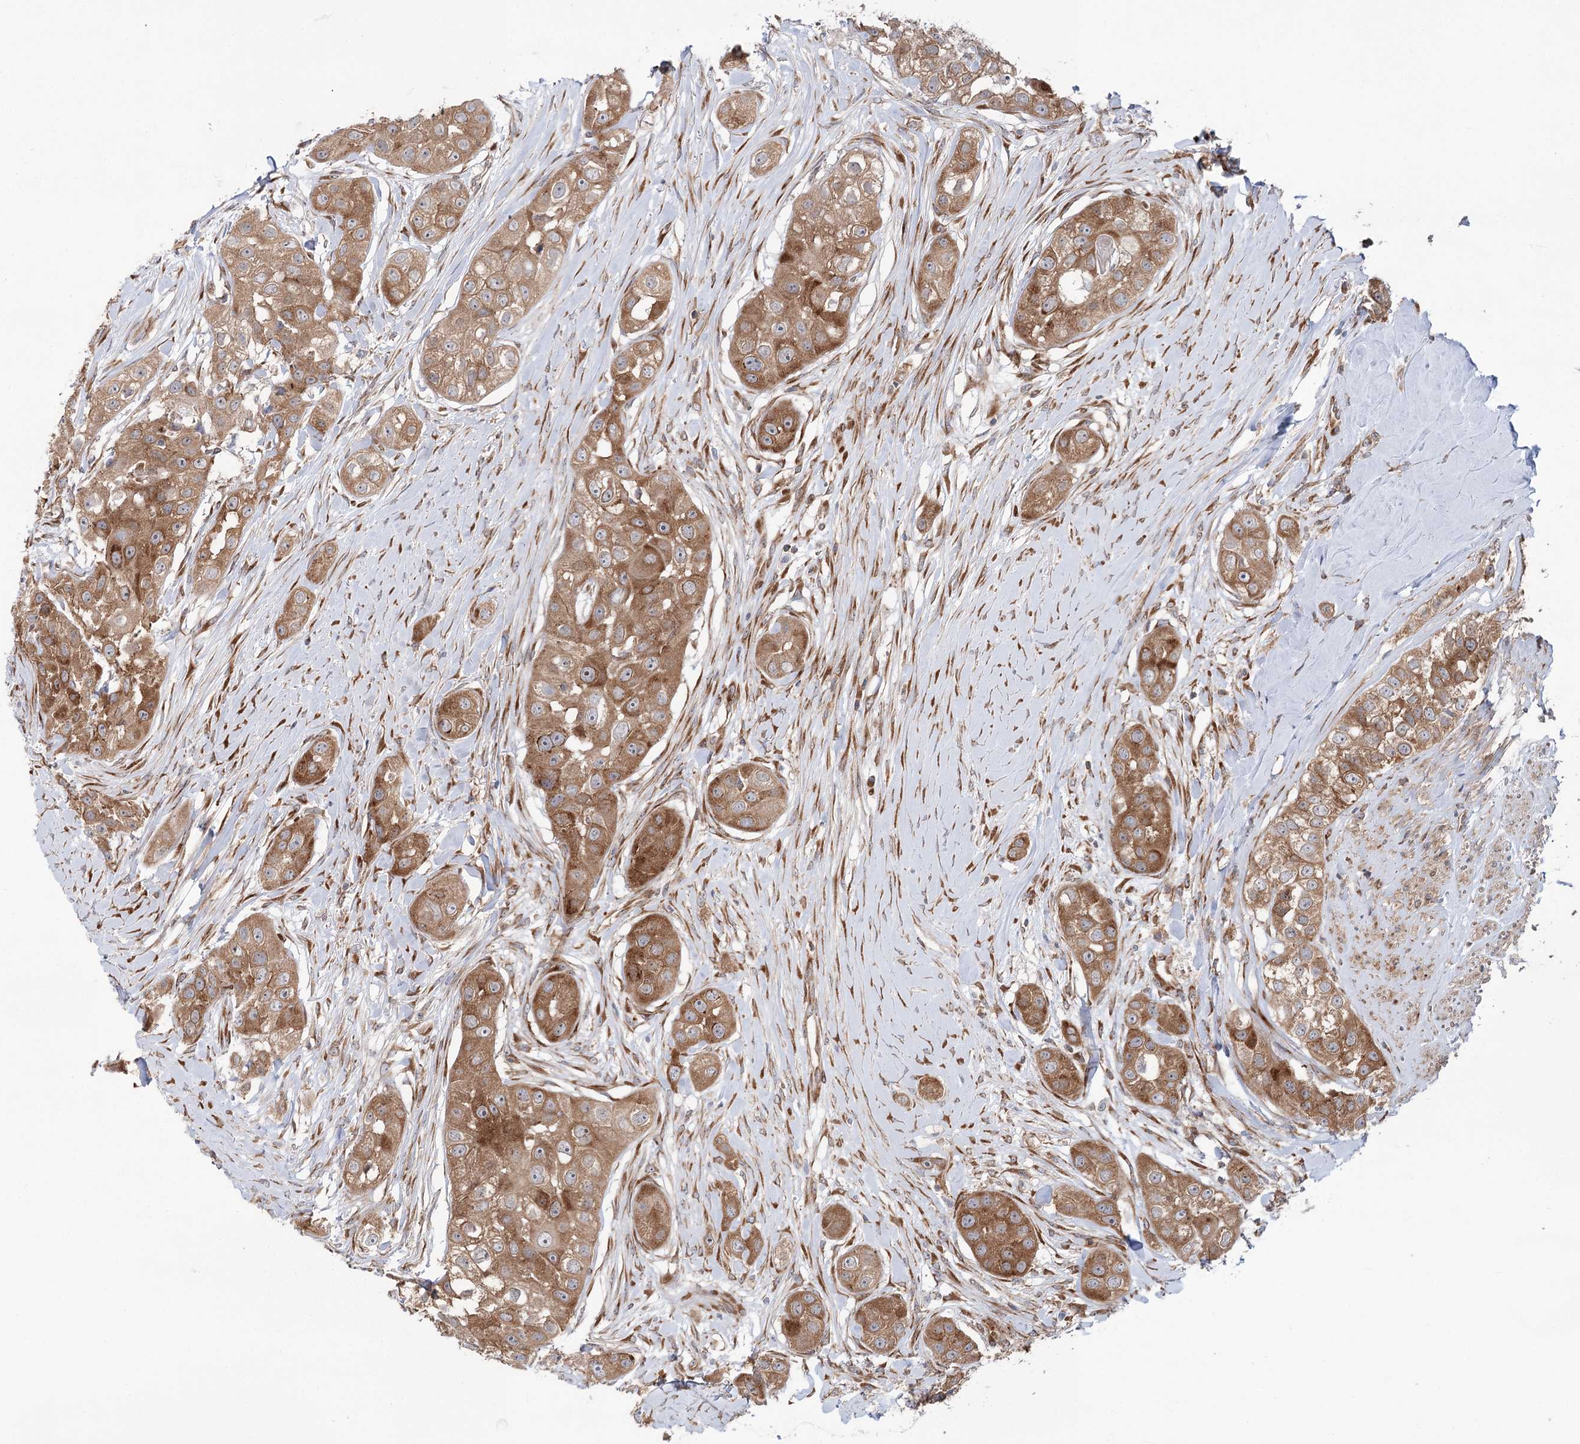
{"staining": {"intensity": "moderate", "quantity": ">75%", "location": "cytoplasmic/membranous"}, "tissue": "head and neck cancer", "cell_type": "Tumor cells", "image_type": "cancer", "snomed": [{"axis": "morphology", "description": "Normal tissue, NOS"}, {"axis": "morphology", "description": "Squamous cell carcinoma, NOS"}, {"axis": "topography", "description": "Skeletal muscle"}, {"axis": "topography", "description": "Head-Neck"}], "caption": "Immunohistochemistry (IHC) (DAB) staining of squamous cell carcinoma (head and neck) exhibits moderate cytoplasmic/membranous protein expression in about >75% of tumor cells.", "gene": "VWA2", "patient": {"sex": "male", "age": 51}}